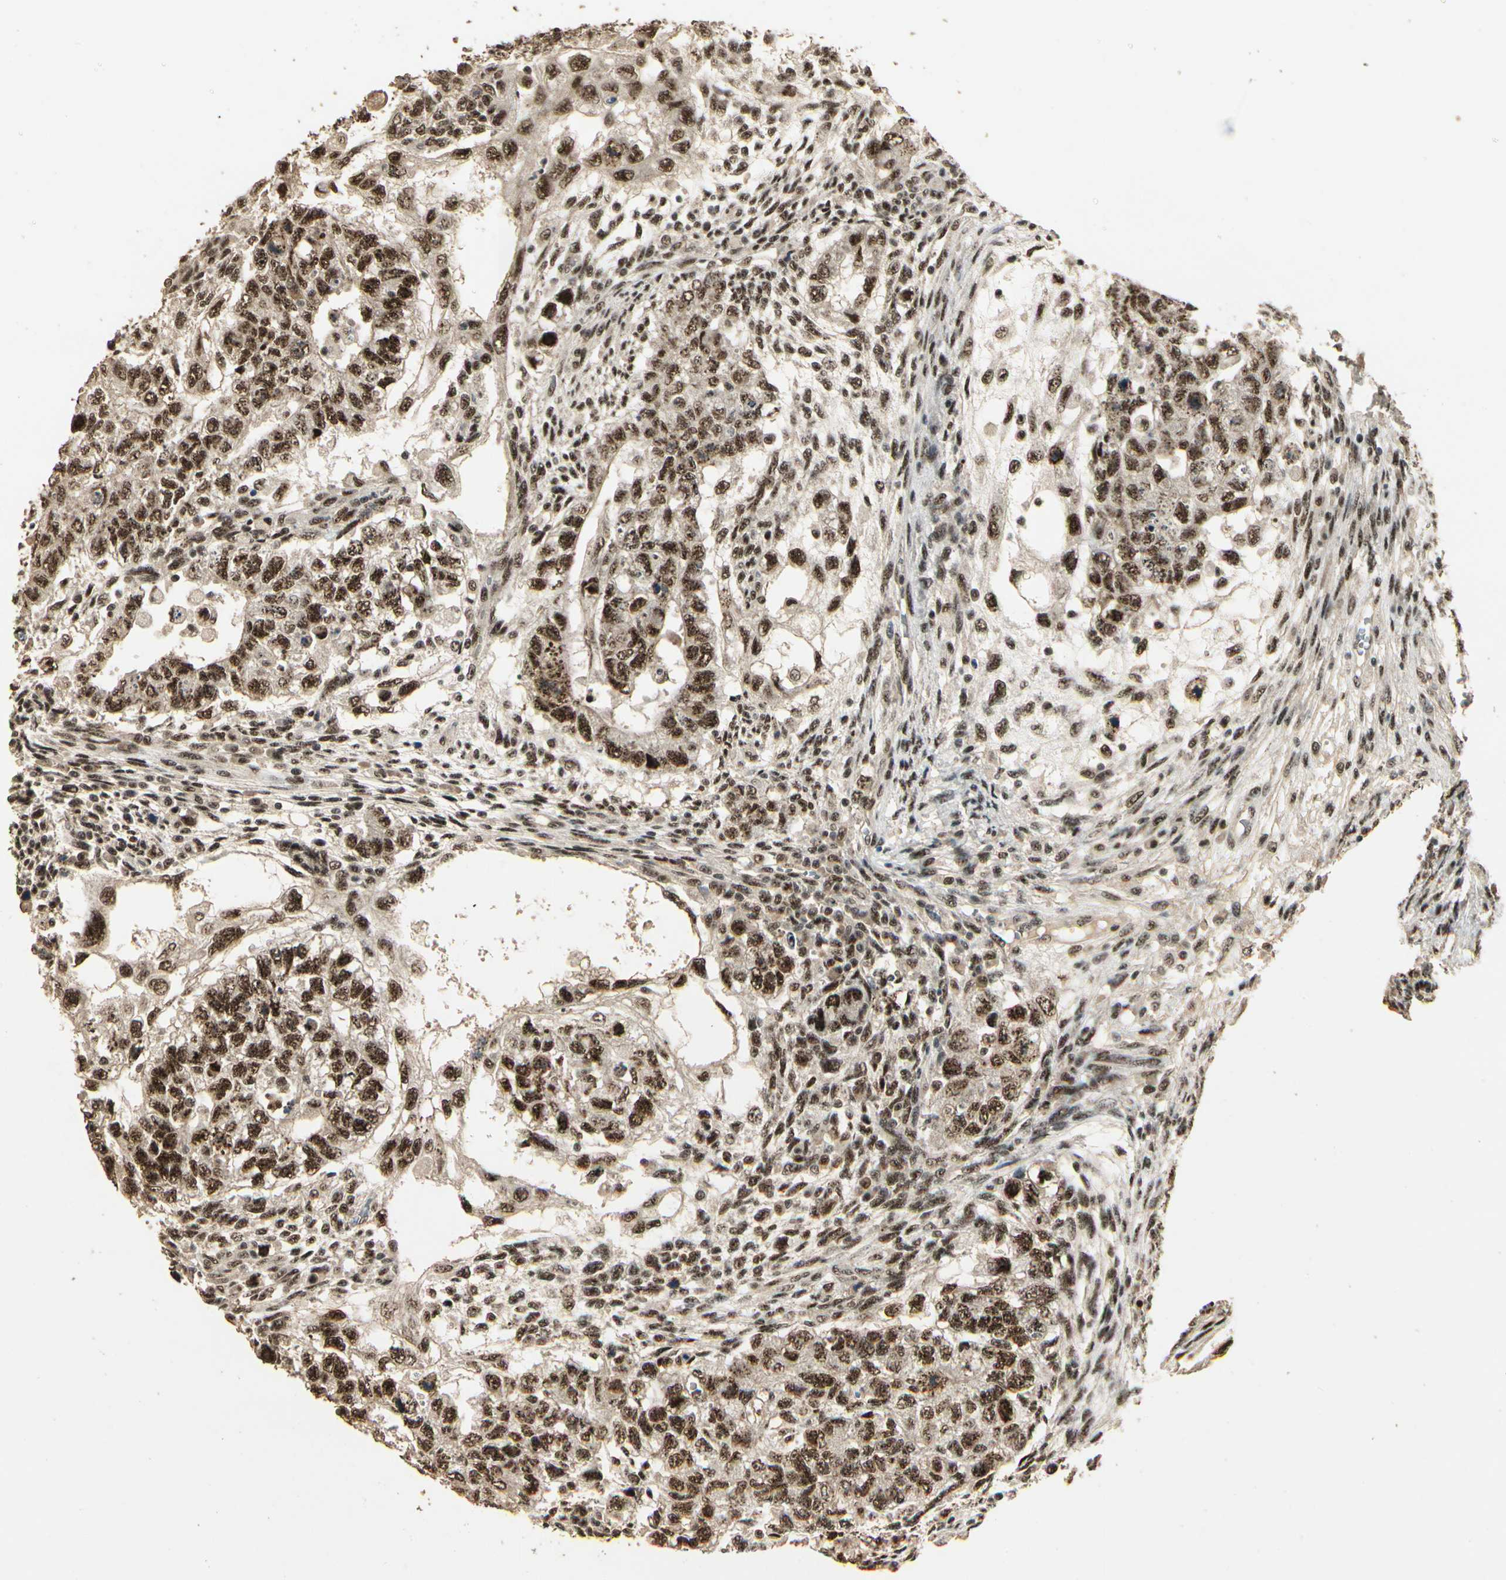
{"staining": {"intensity": "strong", "quantity": ">75%", "location": "cytoplasmic/membranous,nuclear"}, "tissue": "testis cancer", "cell_type": "Tumor cells", "image_type": "cancer", "snomed": [{"axis": "morphology", "description": "Normal tissue, NOS"}, {"axis": "morphology", "description": "Carcinoma, Embryonal, NOS"}, {"axis": "topography", "description": "Testis"}], "caption": "Testis embryonal carcinoma tissue demonstrates strong cytoplasmic/membranous and nuclear staining in about >75% of tumor cells, visualized by immunohistochemistry.", "gene": "RBM25", "patient": {"sex": "male", "age": 36}}